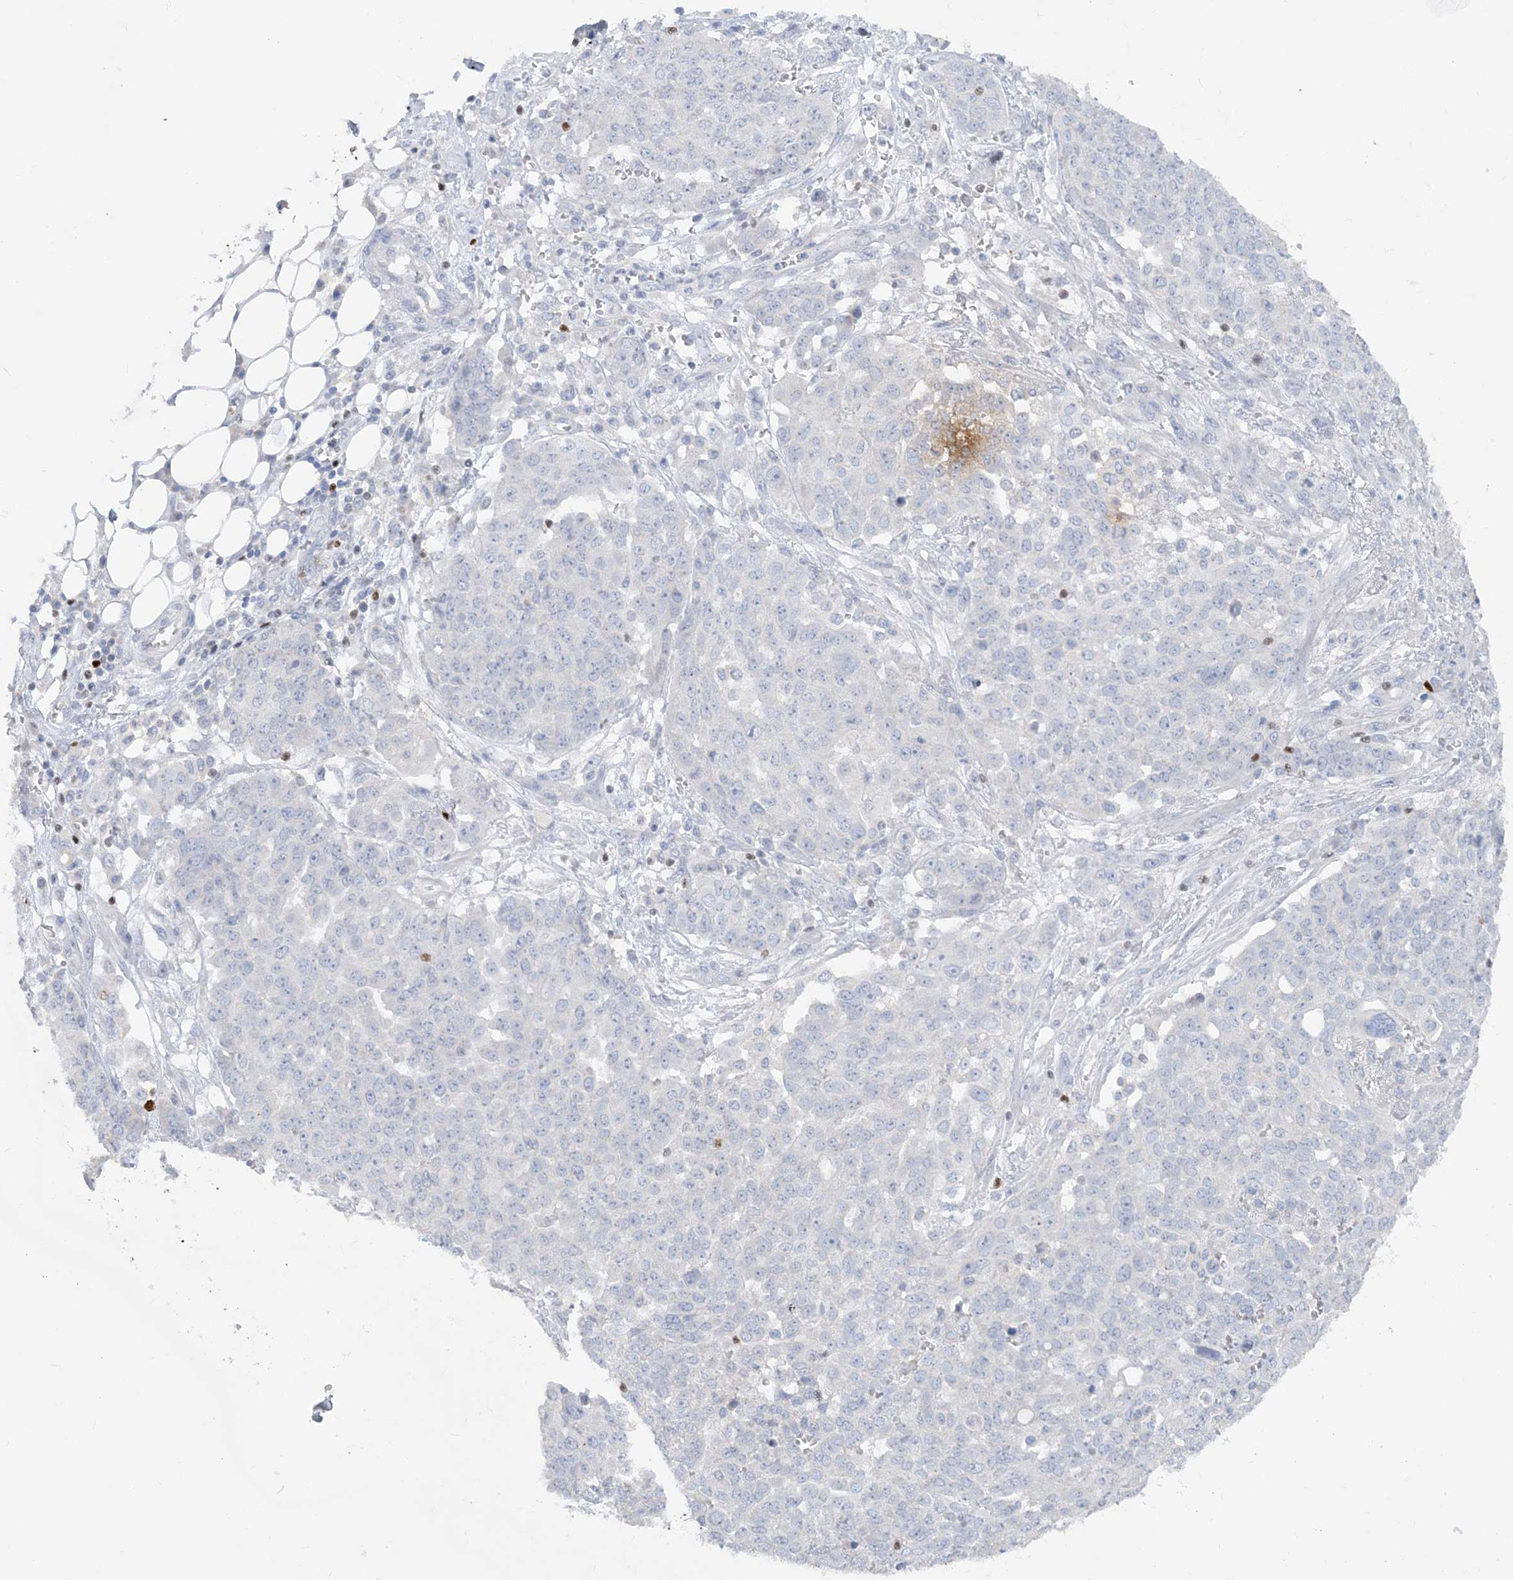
{"staining": {"intensity": "negative", "quantity": "none", "location": "none"}, "tissue": "ovarian cancer", "cell_type": "Tumor cells", "image_type": "cancer", "snomed": [{"axis": "morphology", "description": "Cystadenocarcinoma, serous, NOS"}, {"axis": "topography", "description": "Soft tissue"}, {"axis": "topography", "description": "Ovary"}], "caption": "Serous cystadenocarcinoma (ovarian) stained for a protein using immunohistochemistry (IHC) exhibits no expression tumor cells.", "gene": "TBX21", "patient": {"sex": "female", "age": 57}}